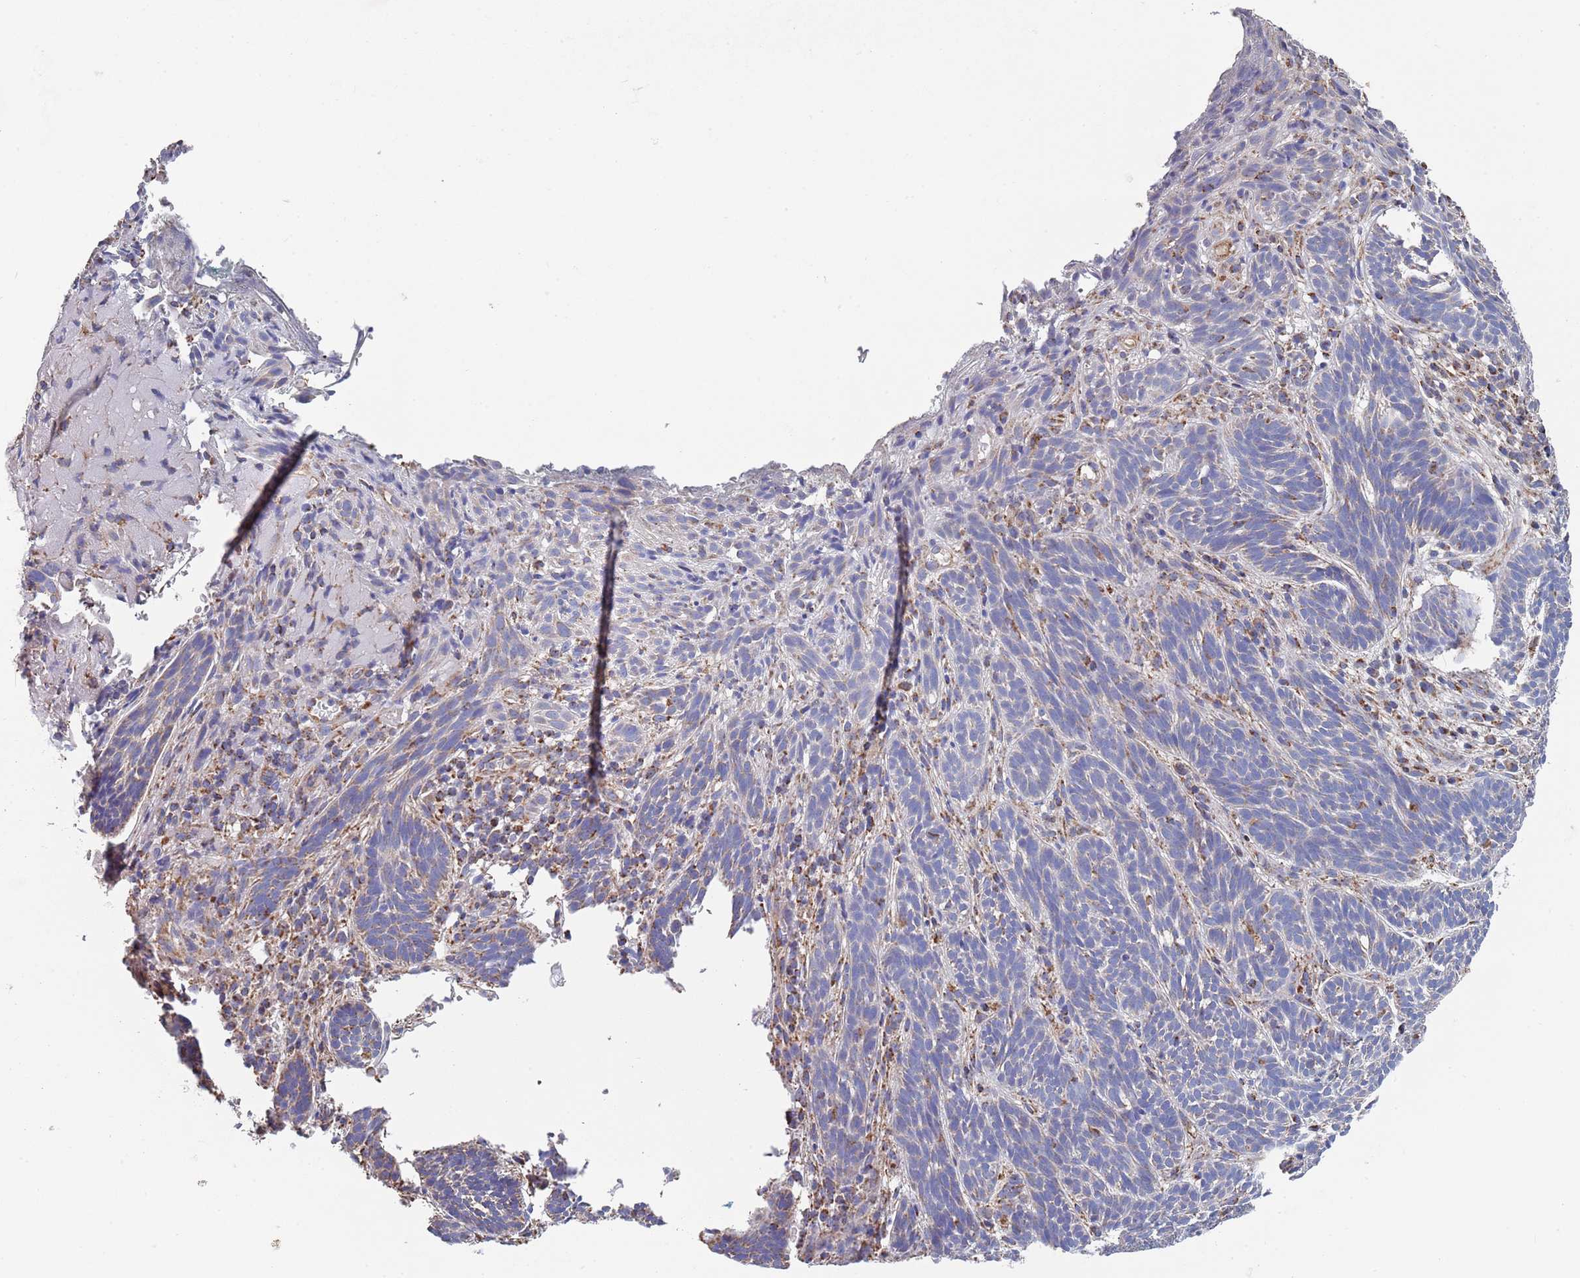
{"staining": {"intensity": "weak", "quantity": "<25%", "location": "cytoplasmic/membranous"}, "tissue": "skin cancer", "cell_type": "Tumor cells", "image_type": "cancer", "snomed": [{"axis": "morphology", "description": "Basal cell carcinoma"}, {"axis": "topography", "description": "Skin"}], "caption": "This histopathology image is of skin cancer stained with IHC to label a protein in brown with the nuclei are counter-stained blue. There is no expression in tumor cells.", "gene": "PGP", "patient": {"sex": "male", "age": 71}}